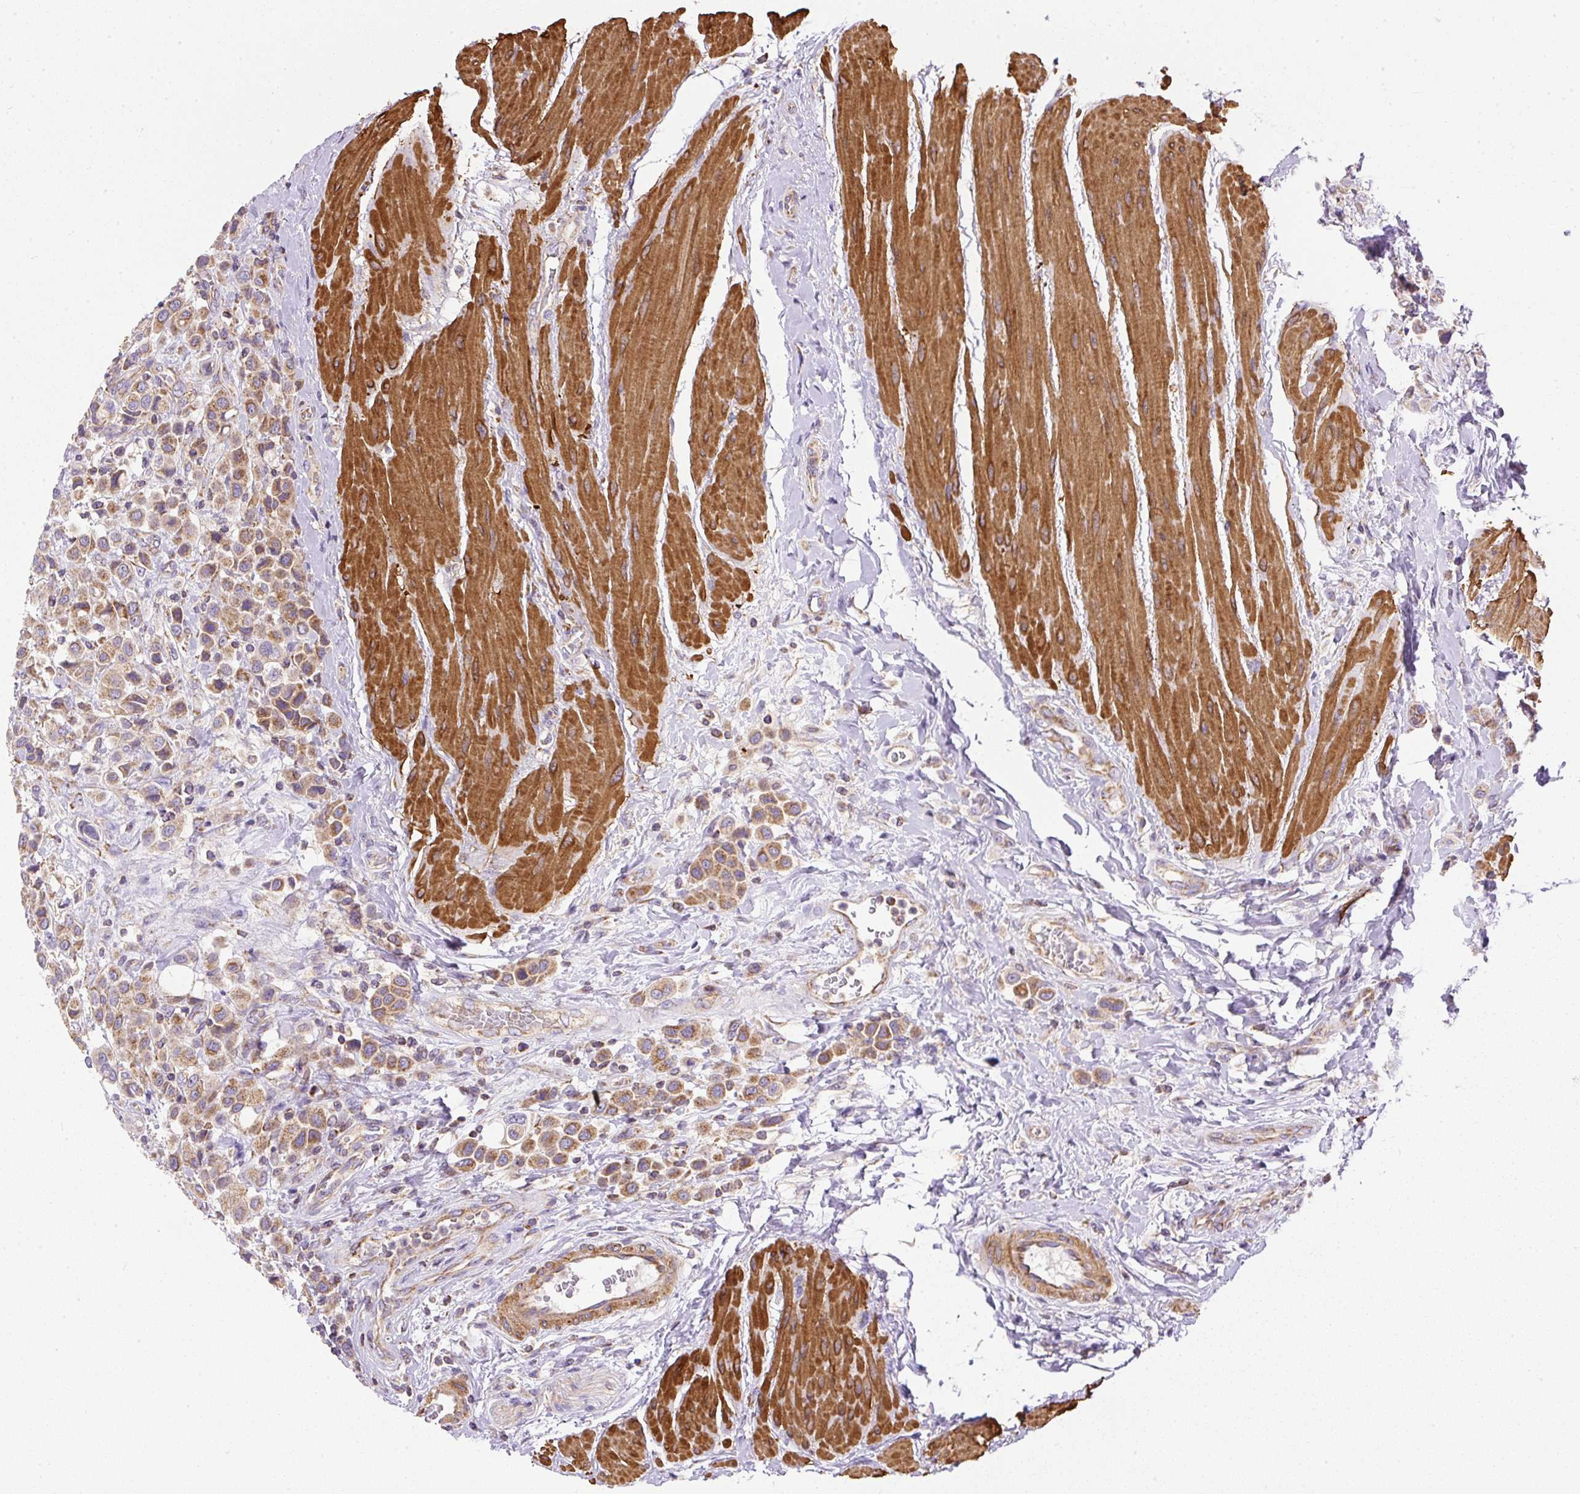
{"staining": {"intensity": "moderate", "quantity": ">75%", "location": "cytoplasmic/membranous"}, "tissue": "urothelial cancer", "cell_type": "Tumor cells", "image_type": "cancer", "snomed": [{"axis": "morphology", "description": "Urothelial carcinoma, High grade"}, {"axis": "topography", "description": "Urinary bladder"}], "caption": "Moderate cytoplasmic/membranous staining is present in approximately >75% of tumor cells in urothelial cancer.", "gene": "NDUFAF2", "patient": {"sex": "male", "age": 50}}